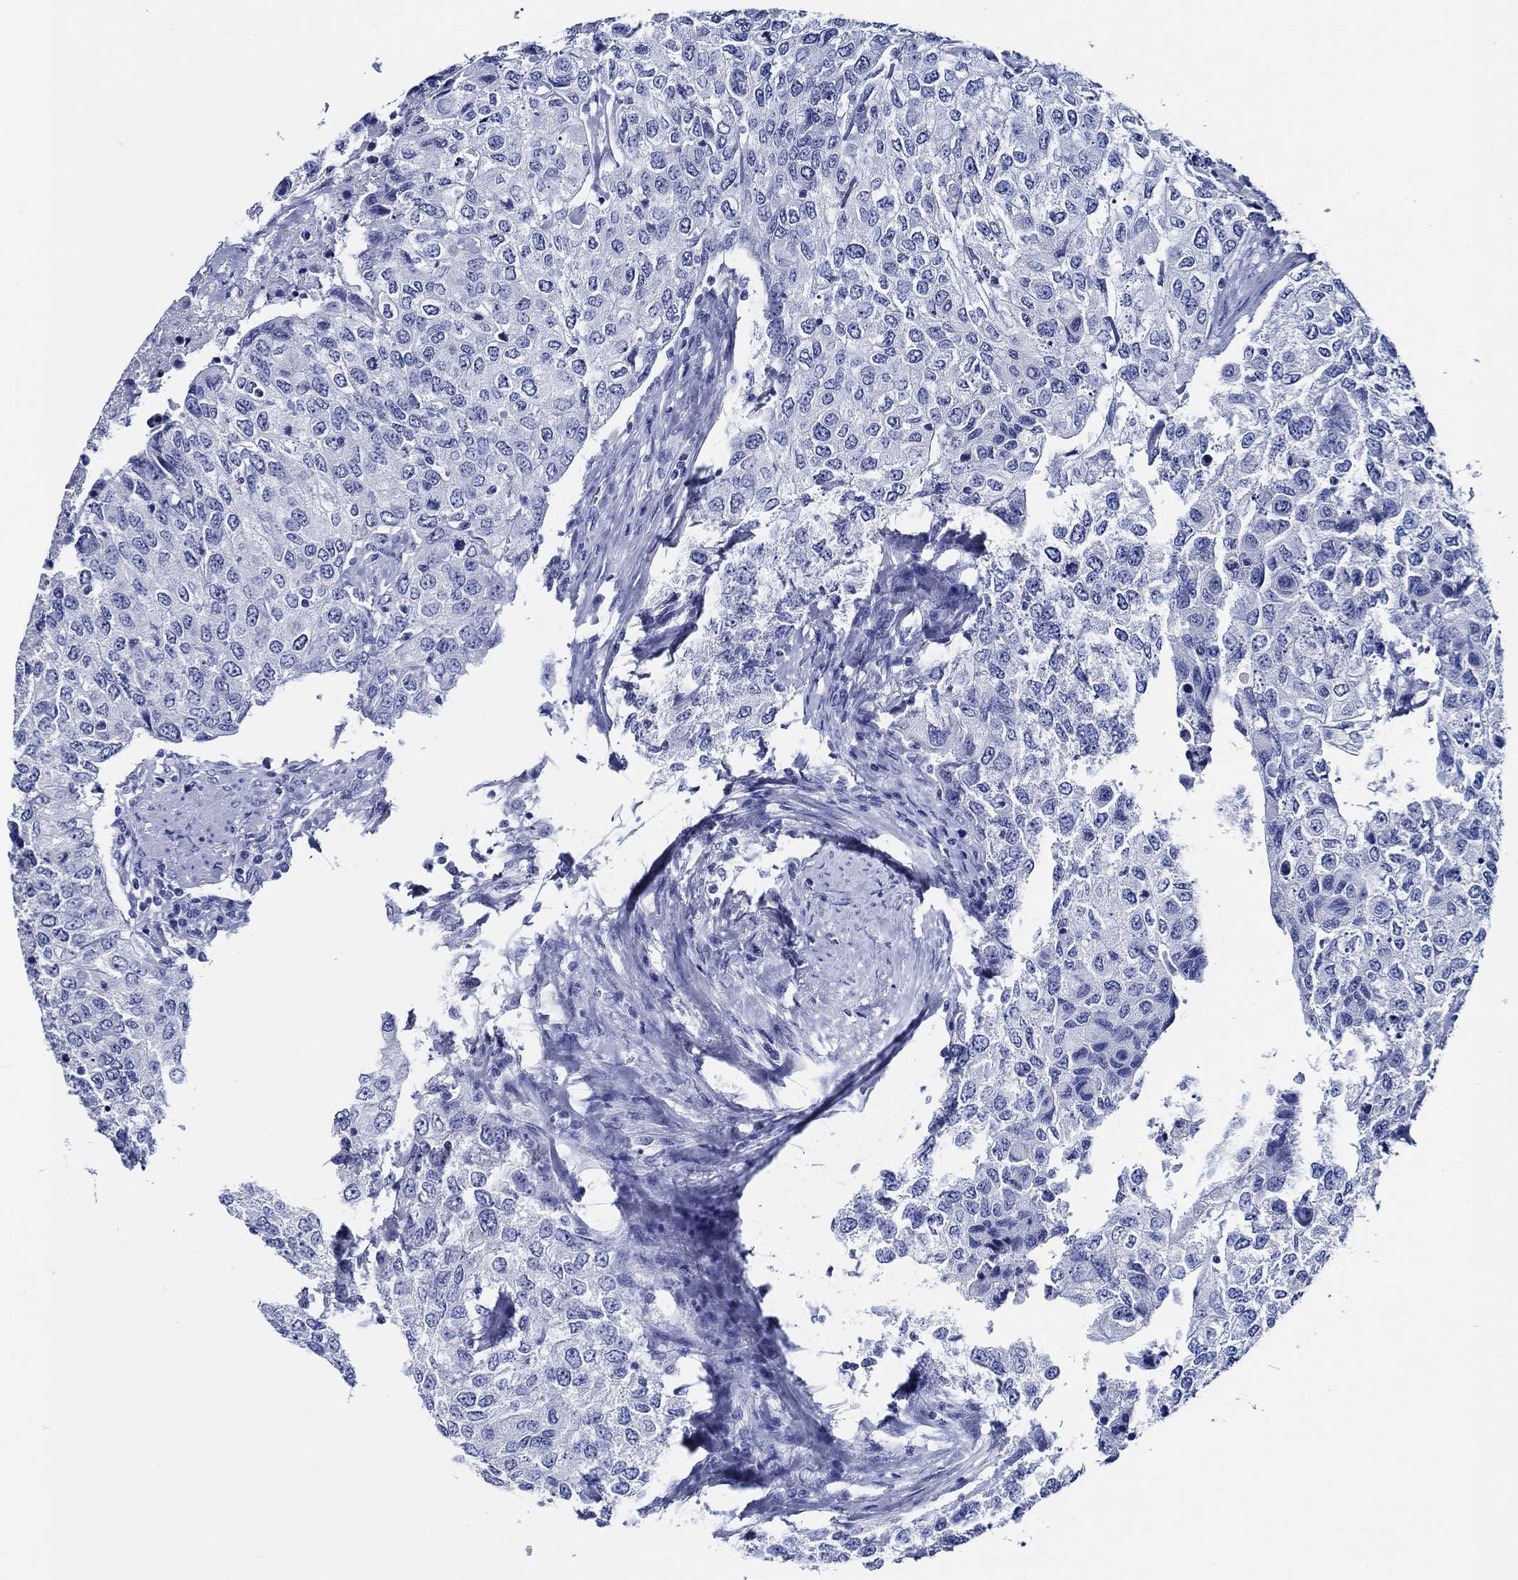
{"staining": {"intensity": "negative", "quantity": "none", "location": "none"}, "tissue": "urothelial cancer", "cell_type": "Tumor cells", "image_type": "cancer", "snomed": [{"axis": "morphology", "description": "Urothelial carcinoma, High grade"}, {"axis": "topography", "description": "Urinary bladder"}], "caption": "Immunohistochemical staining of urothelial cancer demonstrates no significant expression in tumor cells.", "gene": "WDR62", "patient": {"sex": "female", "age": 78}}